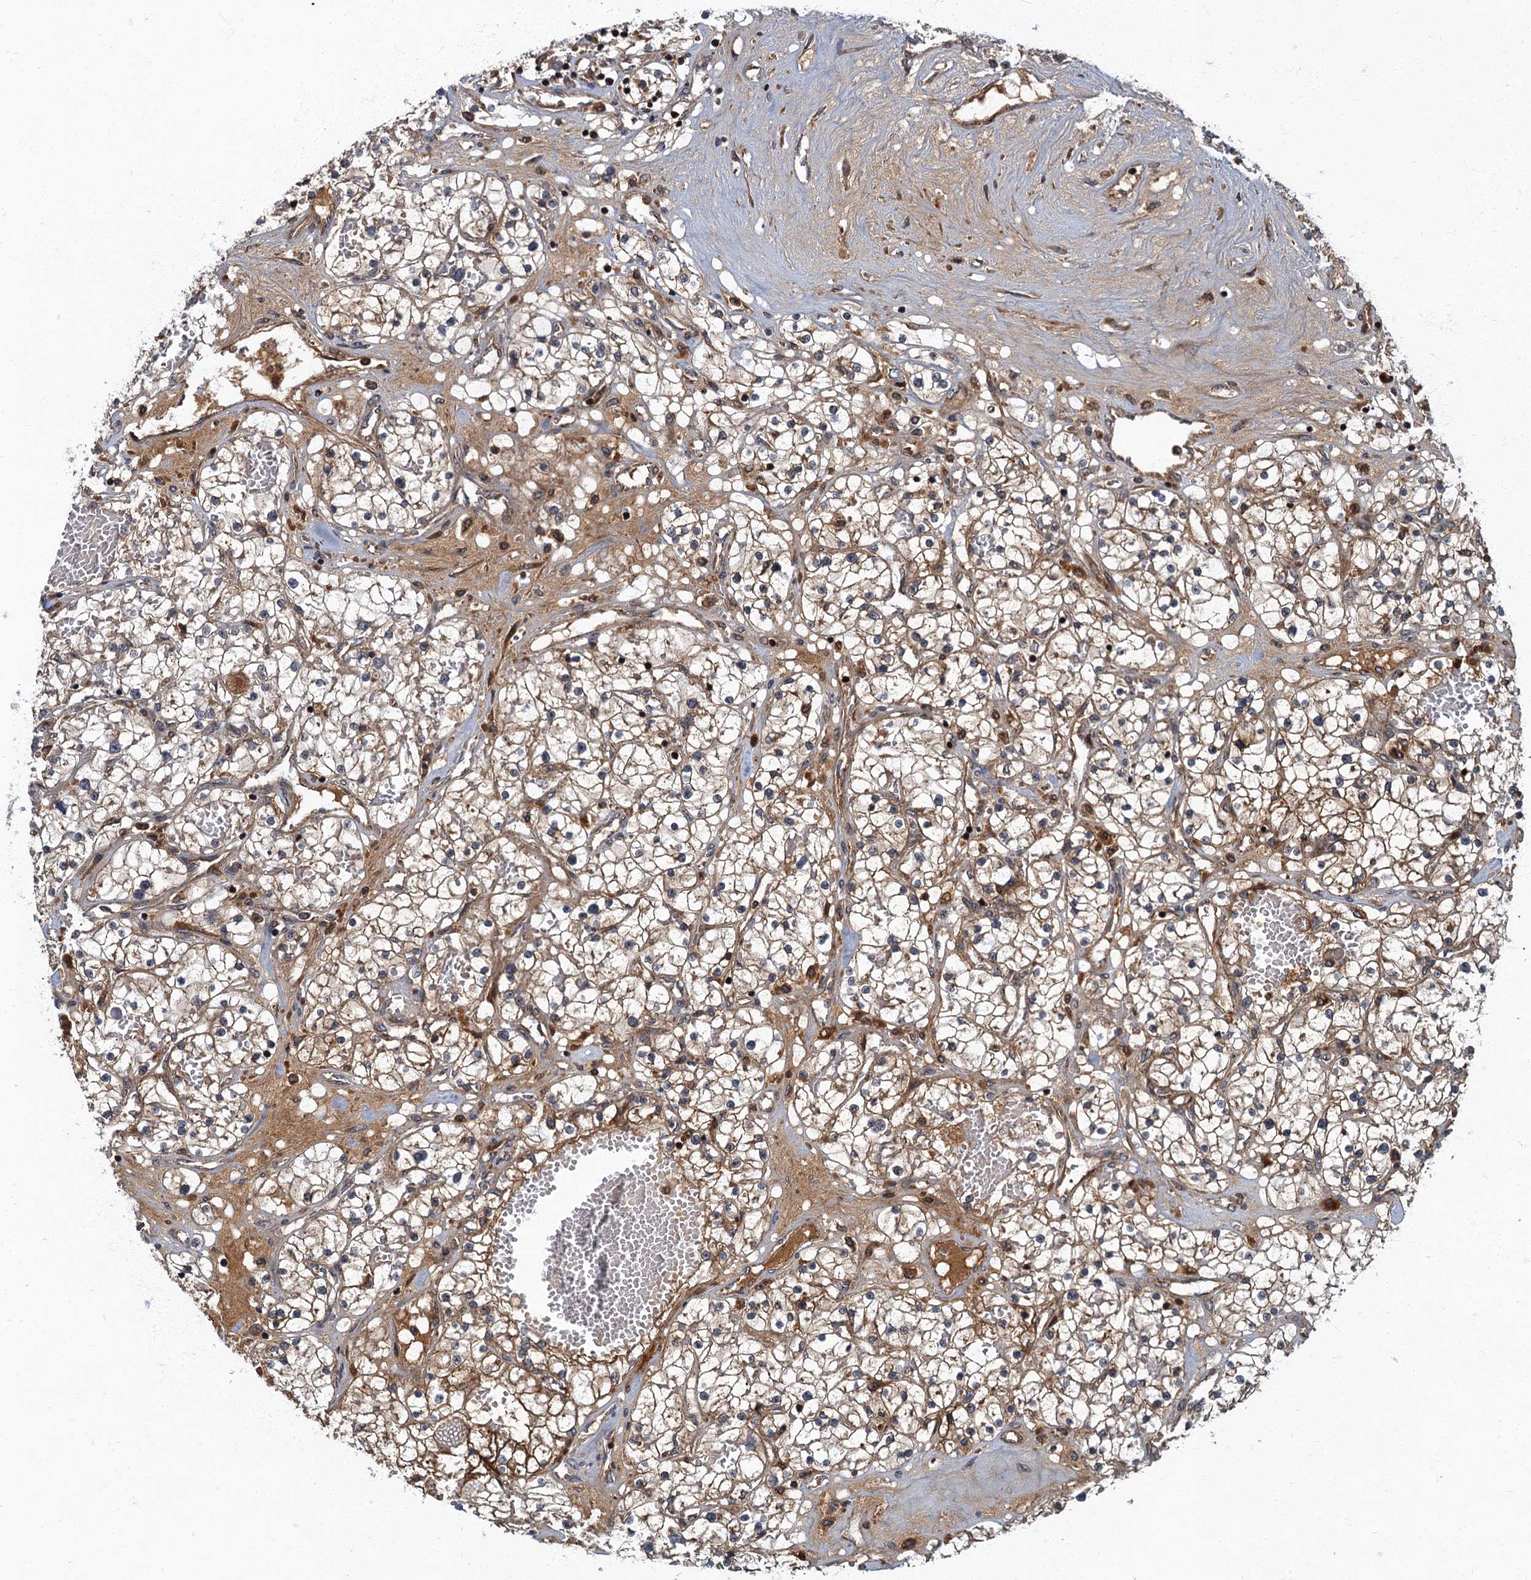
{"staining": {"intensity": "weak", "quantity": ">75%", "location": "cytoplasmic/membranous"}, "tissue": "renal cancer", "cell_type": "Tumor cells", "image_type": "cancer", "snomed": [{"axis": "morphology", "description": "Normal tissue, NOS"}, {"axis": "morphology", "description": "Adenocarcinoma, NOS"}, {"axis": "topography", "description": "Kidney"}], "caption": "Tumor cells show weak cytoplasmic/membranous positivity in approximately >75% of cells in renal cancer (adenocarcinoma).", "gene": "SLC11A2", "patient": {"sex": "male", "age": 68}}